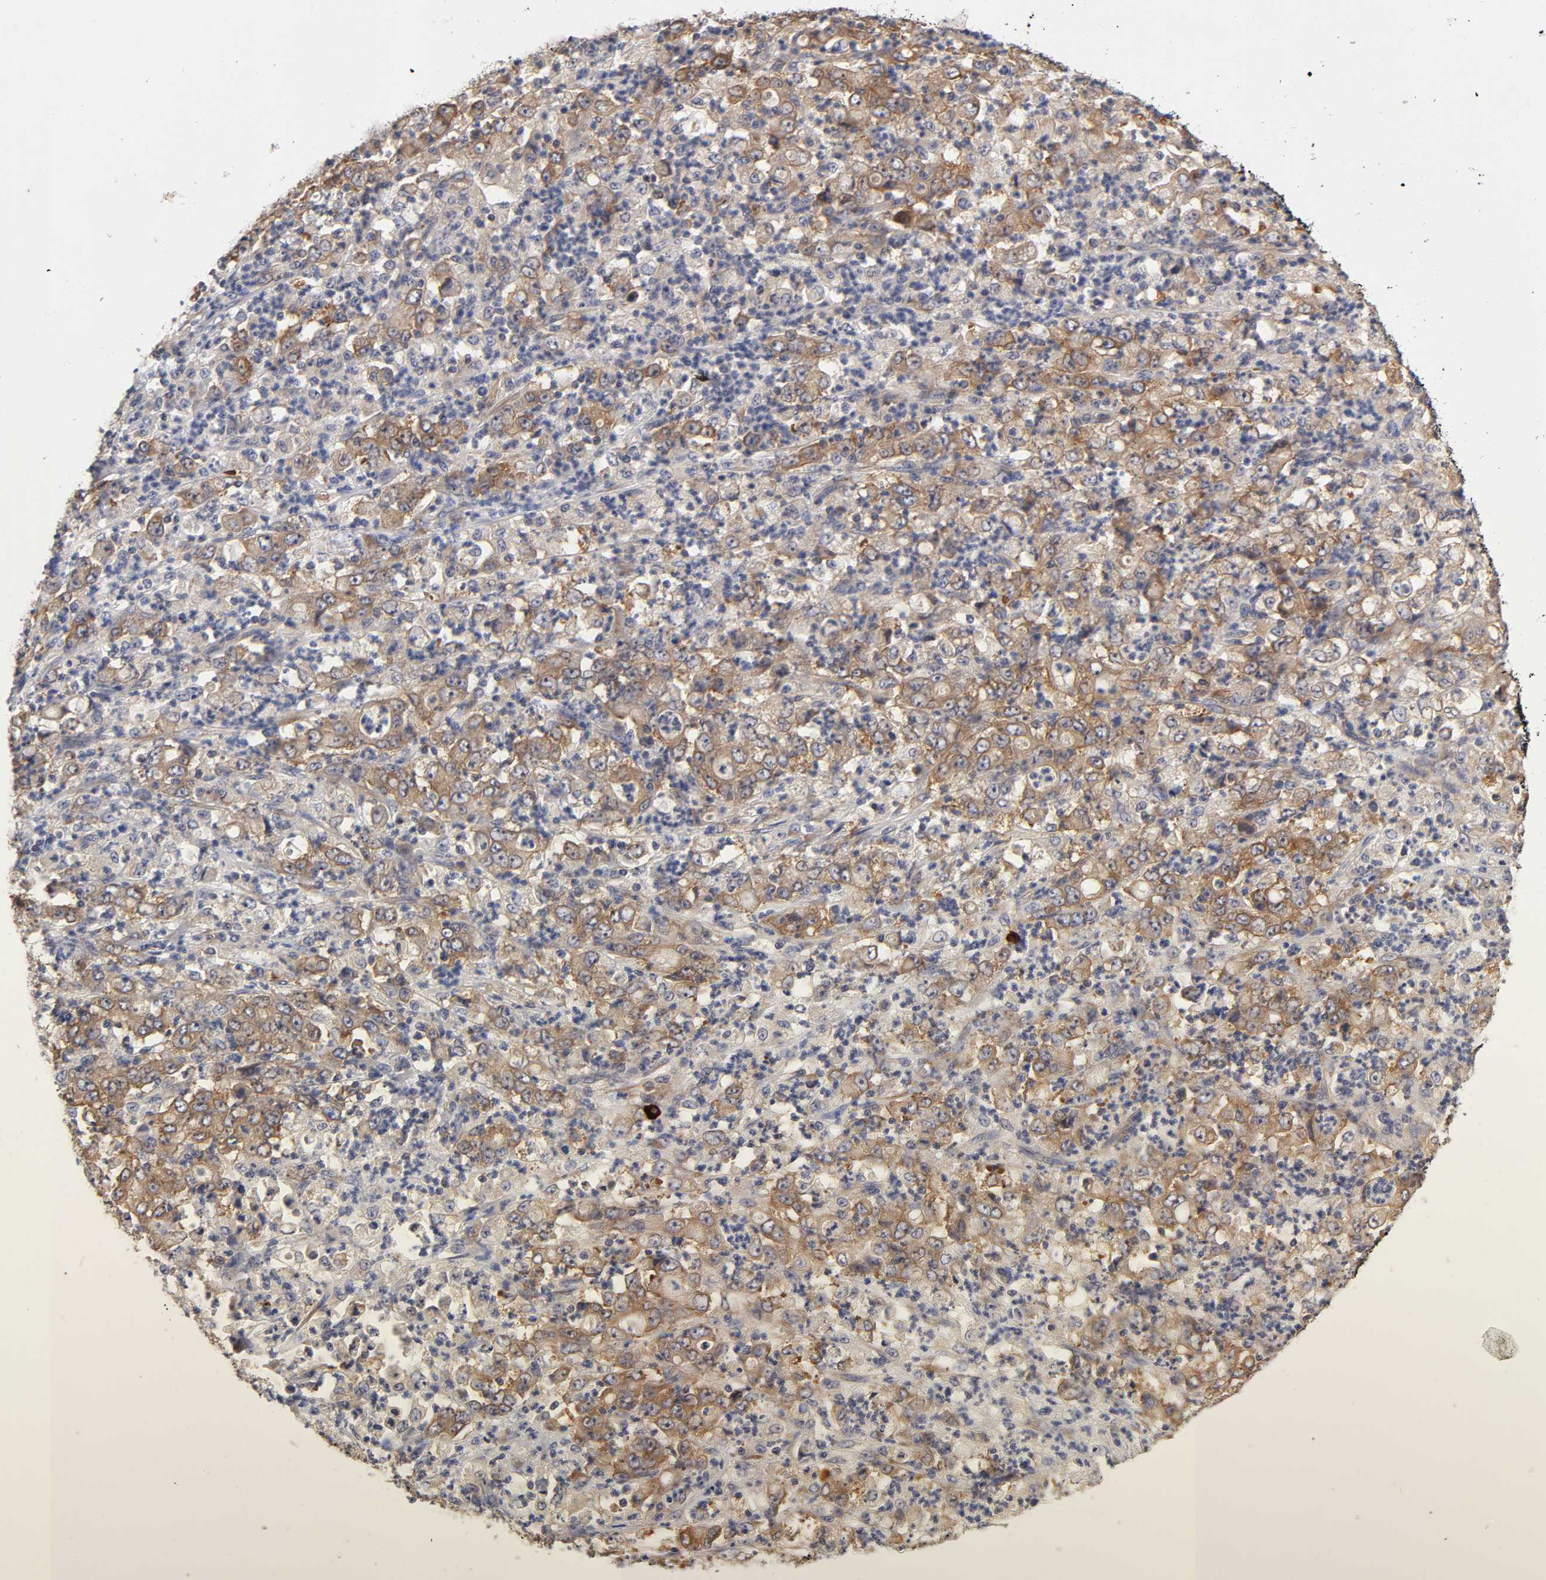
{"staining": {"intensity": "moderate", "quantity": ">75%", "location": "cytoplasmic/membranous"}, "tissue": "stomach cancer", "cell_type": "Tumor cells", "image_type": "cancer", "snomed": [{"axis": "morphology", "description": "Adenocarcinoma, NOS"}, {"axis": "topography", "description": "Stomach, lower"}], "caption": "About >75% of tumor cells in human adenocarcinoma (stomach) demonstrate moderate cytoplasmic/membranous protein expression as visualized by brown immunohistochemical staining.", "gene": "RPS29", "patient": {"sex": "female", "age": 71}}